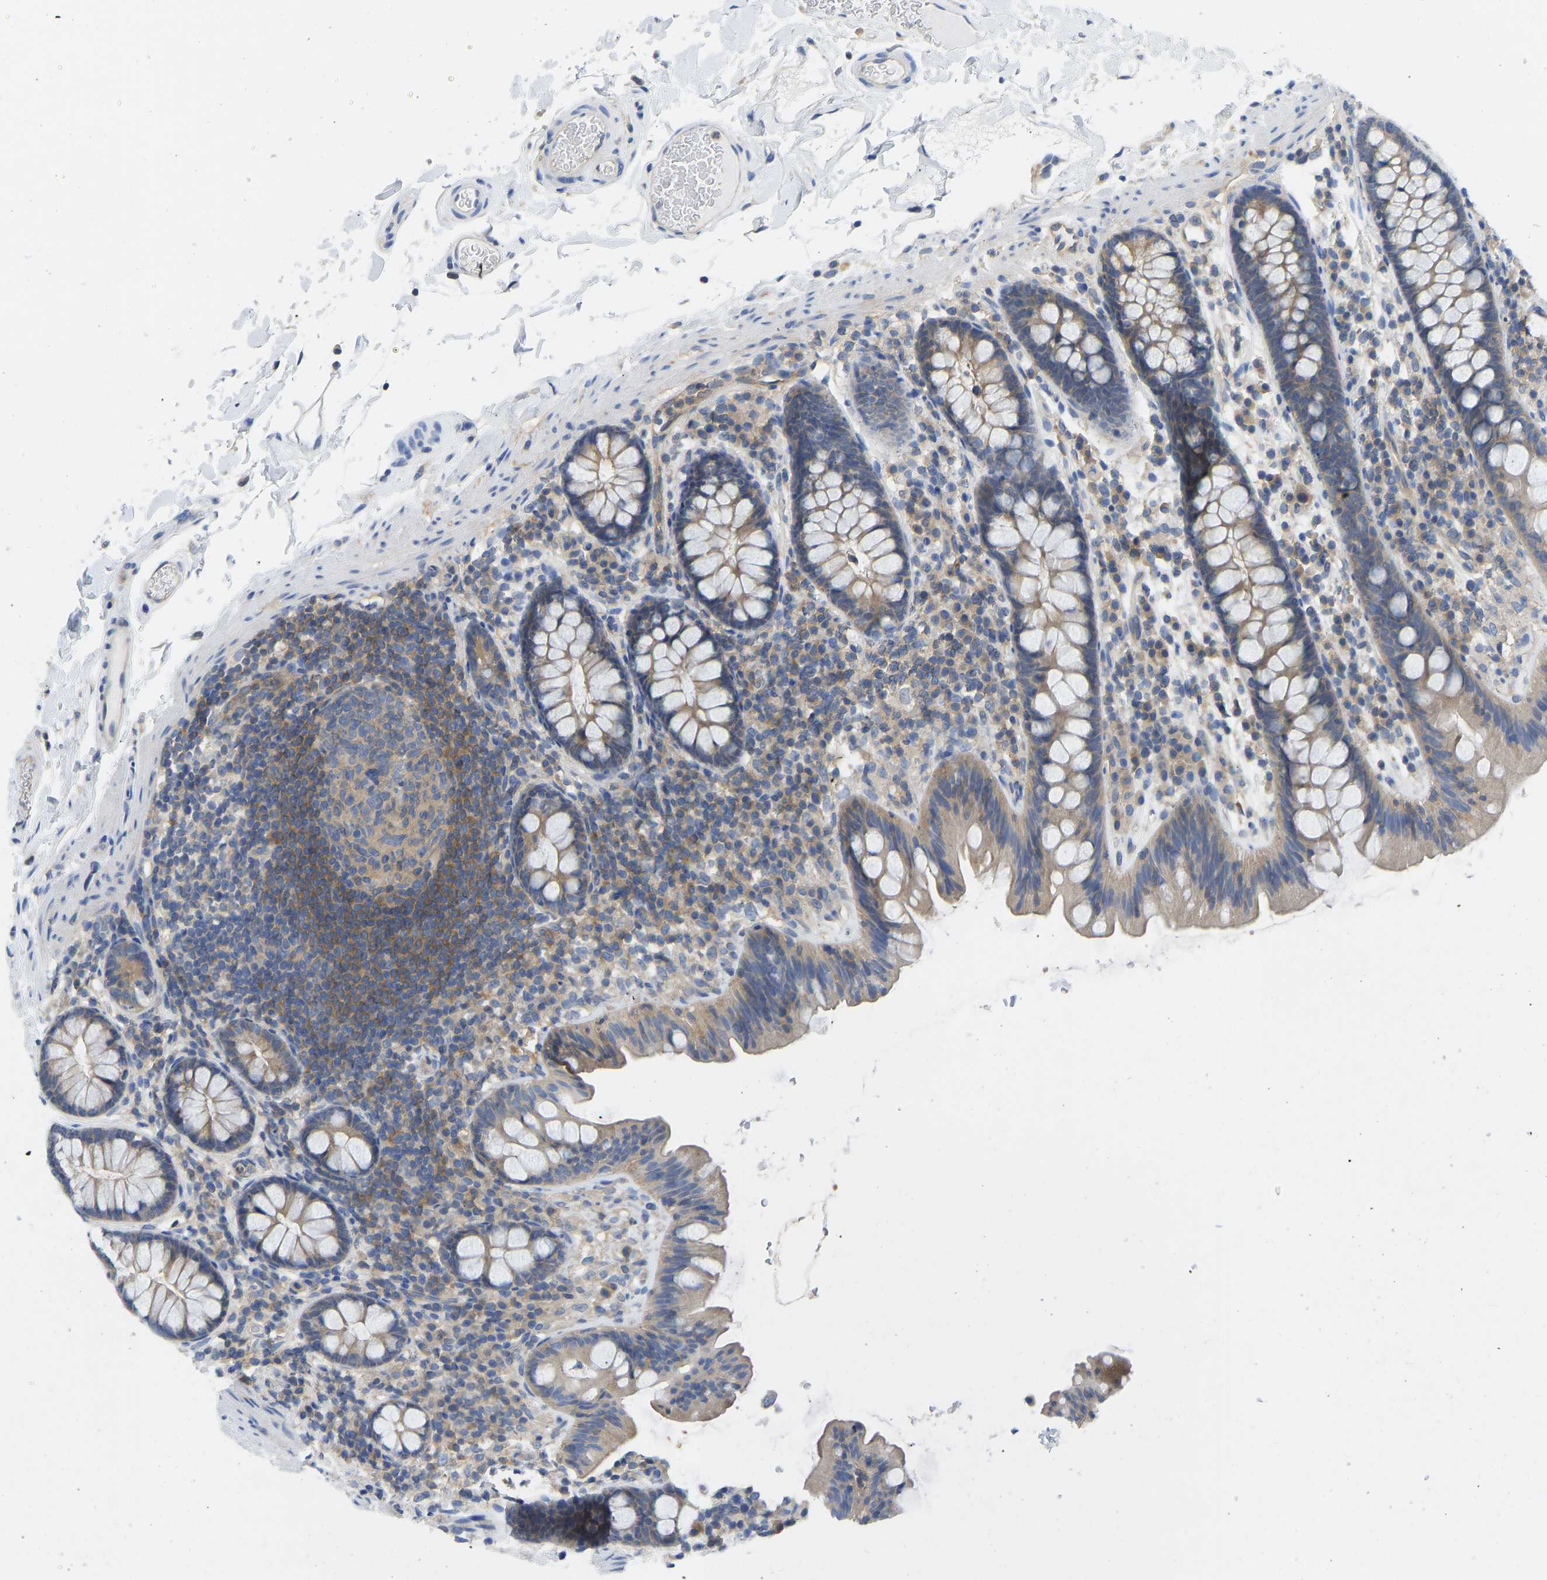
{"staining": {"intensity": "weak", "quantity": "<25%", "location": "cytoplasmic/membranous"}, "tissue": "colon", "cell_type": "Endothelial cells", "image_type": "normal", "snomed": [{"axis": "morphology", "description": "Normal tissue, NOS"}, {"axis": "topography", "description": "Colon"}], "caption": "IHC of normal colon reveals no expression in endothelial cells.", "gene": "PPP3CA", "patient": {"sex": "female", "age": 80}}